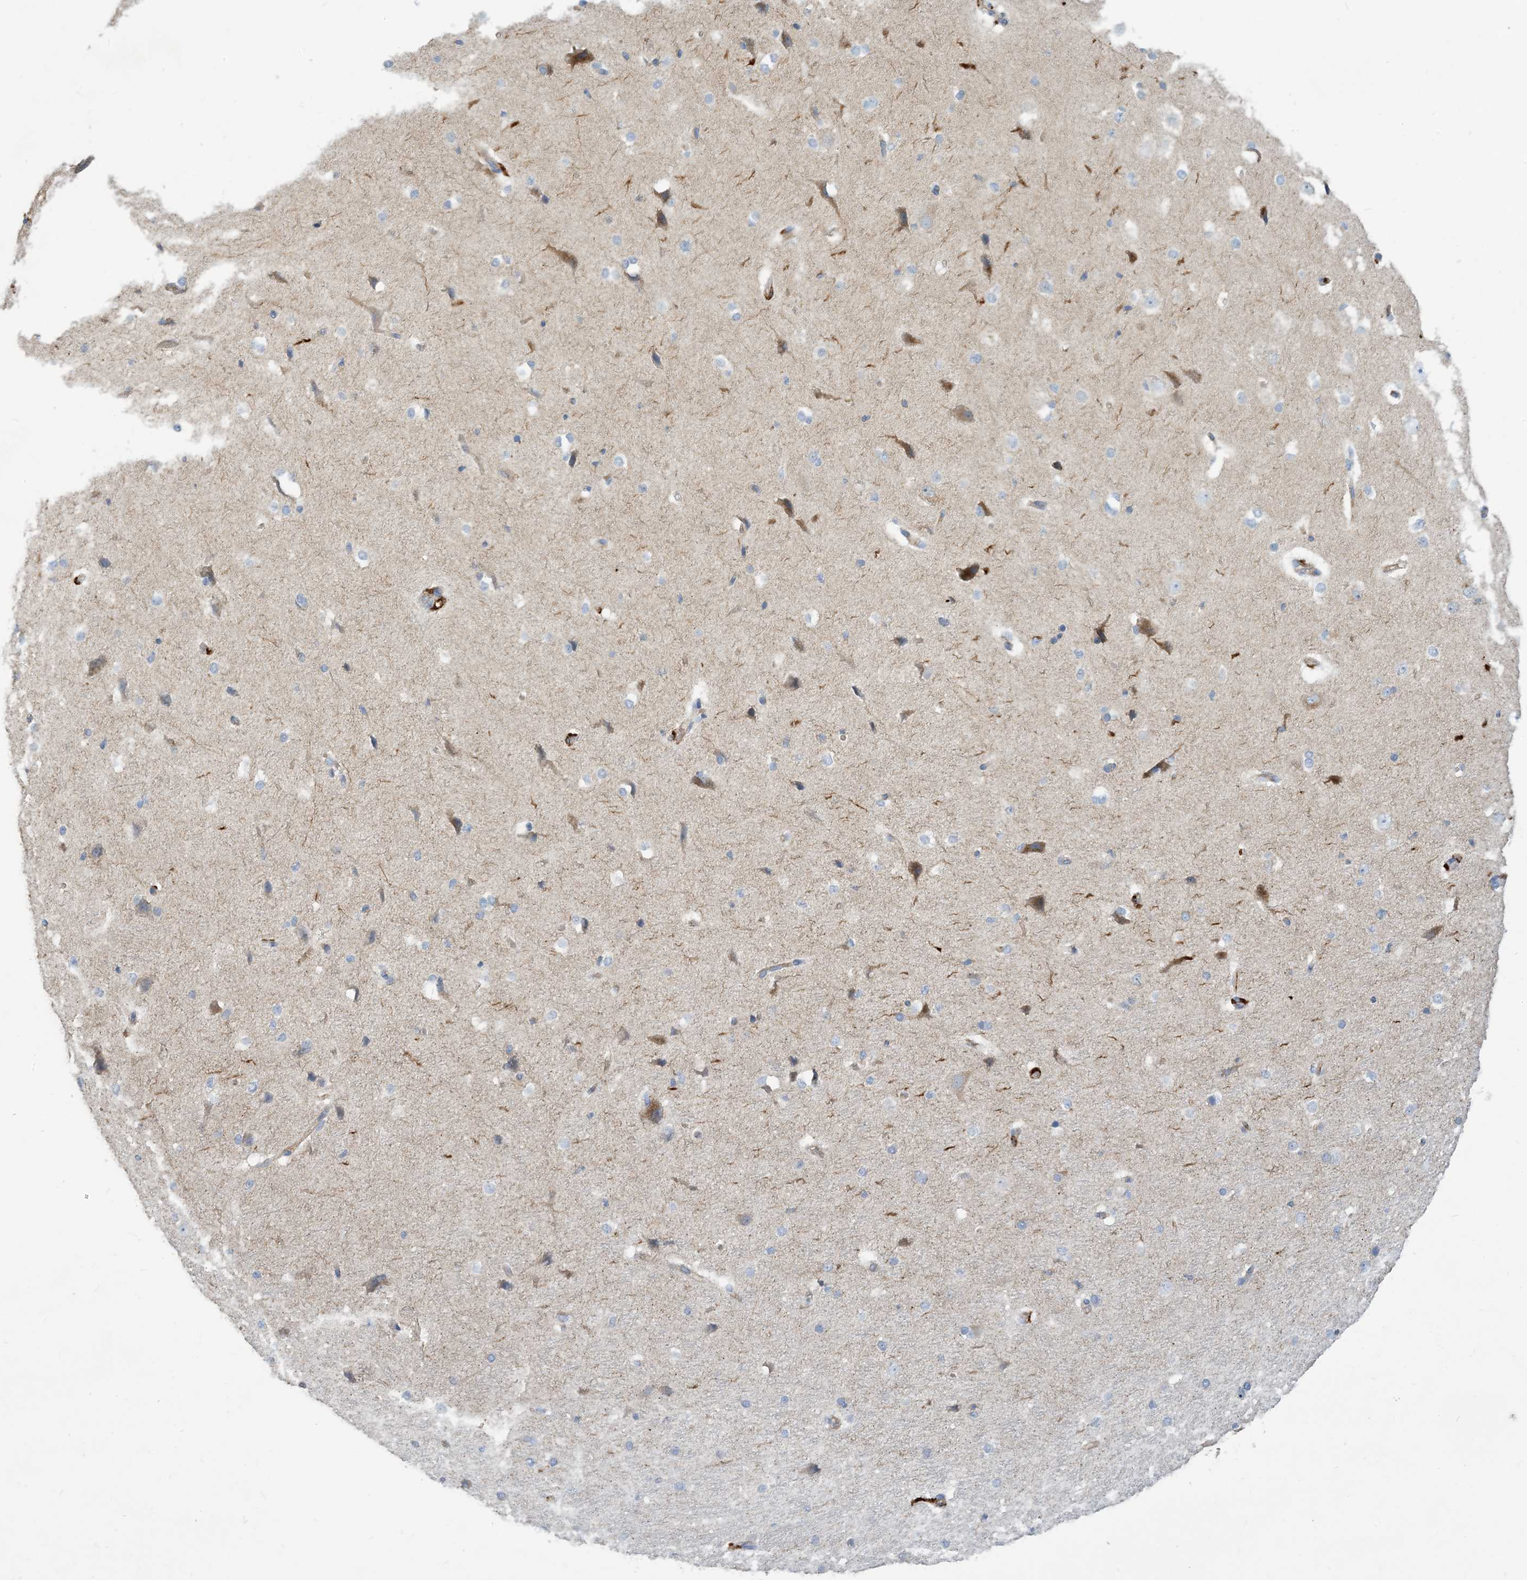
{"staining": {"intensity": "weak", "quantity": "25%-75%", "location": "cytoplasmic/membranous"}, "tissue": "cerebral cortex", "cell_type": "Endothelial cells", "image_type": "normal", "snomed": [{"axis": "morphology", "description": "Normal tissue, NOS"}, {"axis": "morphology", "description": "Developmental malformation"}, {"axis": "topography", "description": "Cerebral cortex"}], "caption": "Protein analysis of unremarkable cerebral cortex exhibits weak cytoplasmic/membranous expression in about 25%-75% of endothelial cells. (brown staining indicates protein expression, while blue staining denotes nuclei).", "gene": "PEAR1", "patient": {"sex": "female", "age": 30}}